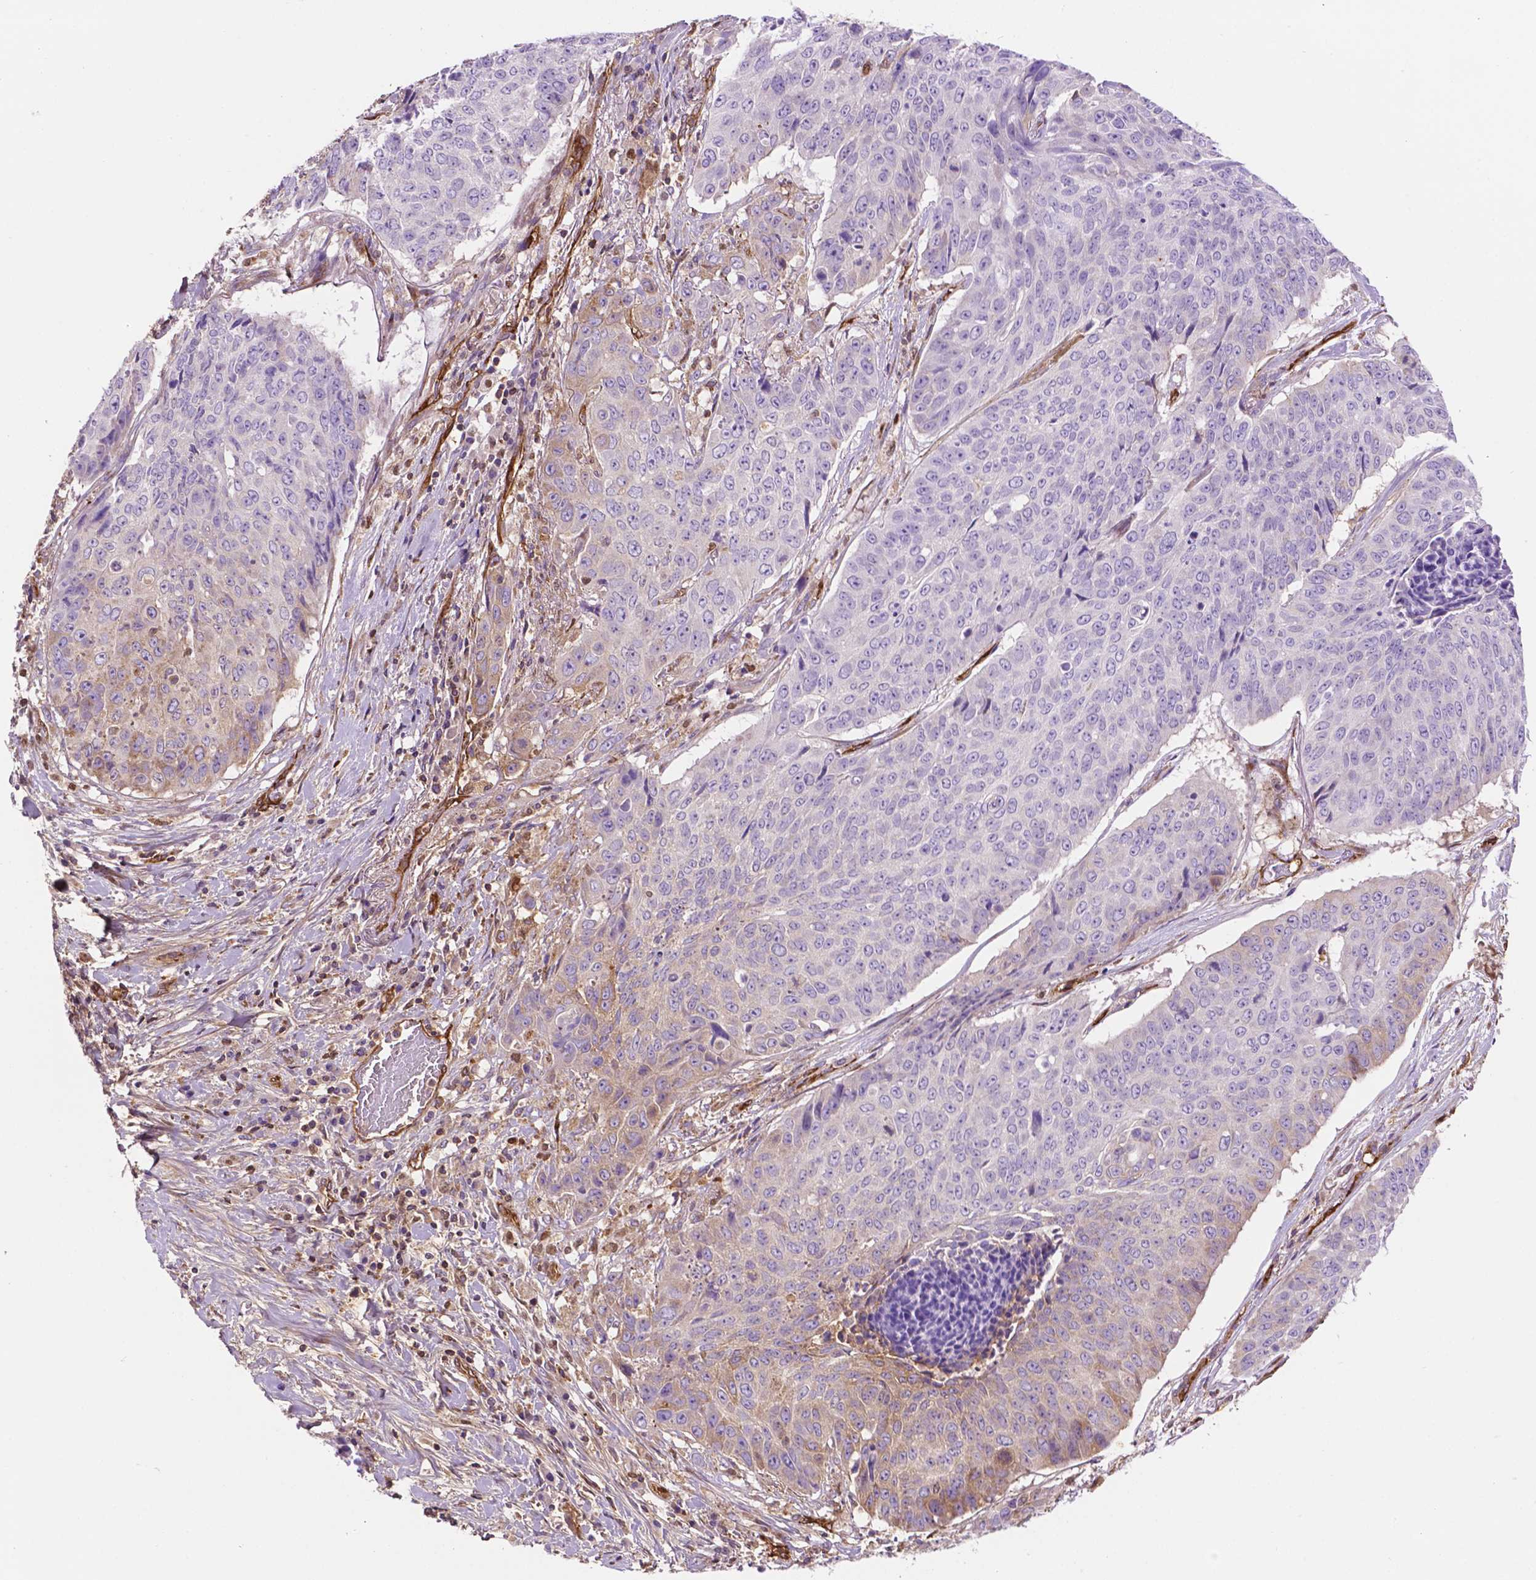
{"staining": {"intensity": "negative", "quantity": "none", "location": "none"}, "tissue": "lung cancer", "cell_type": "Tumor cells", "image_type": "cancer", "snomed": [{"axis": "morphology", "description": "Normal tissue, NOS"}, {"axis": "morphology", "description": "Squamous cell carcinoma, NOS"}, {"axis": "topography", "description": "Bronchus"}, {"axis": "topography", "description": "Lung"}], "caption": "Immunohistochemical staining of human lung squamous cell carcinoma exhibits no significant staining in tumor cells. (DAB (3,3'-diaminobenzidine) immunohistochemistry (IHC) with hematoxylin counter stain).", "gene": "DCN", "patient": {"sex": "male", "age": 64}}